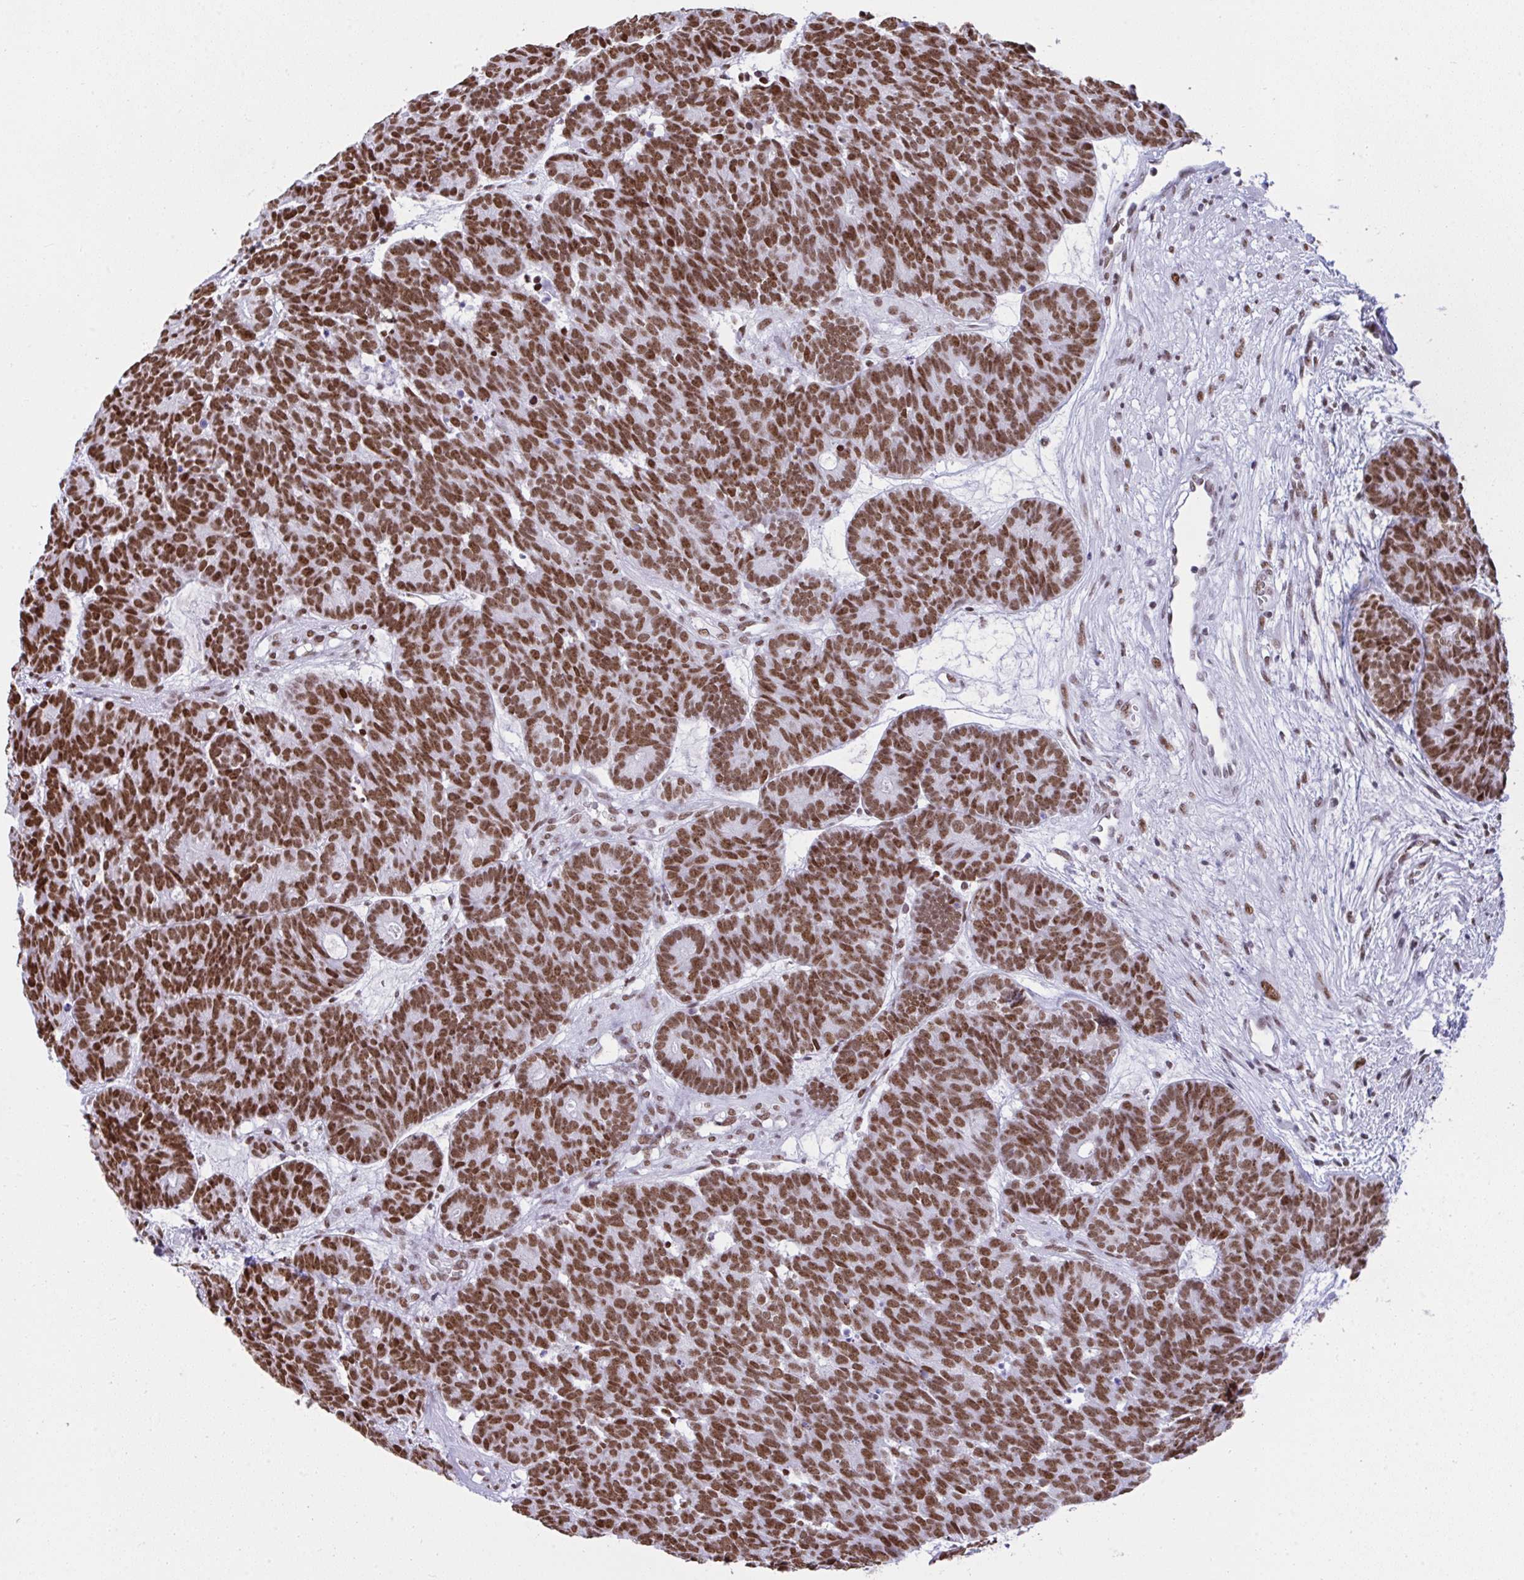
{"staining": {"intensity": "strong", "quantity": ">75%", "location": "nuclear"}, "tissue": "head and neck cancer", "cell_type": "Tumor cells", "image_type": "cancer", "snomed": [{"axis": "morphology", "description": "Adenocarcinoma, NOS"}, {"axis": "topography", "description": "Head-Neck"}], "caption": "Immunohistochemistry (IHC) (DAB (3,3'-diaminobenzidine)) staining of human head and neck cancer (adenocarcinoma) demonstrates strong nuclear protein expression in about >75% of tumor cells.", "gene": "DDX52", "patient": {"sex": "female", "age": 81}}